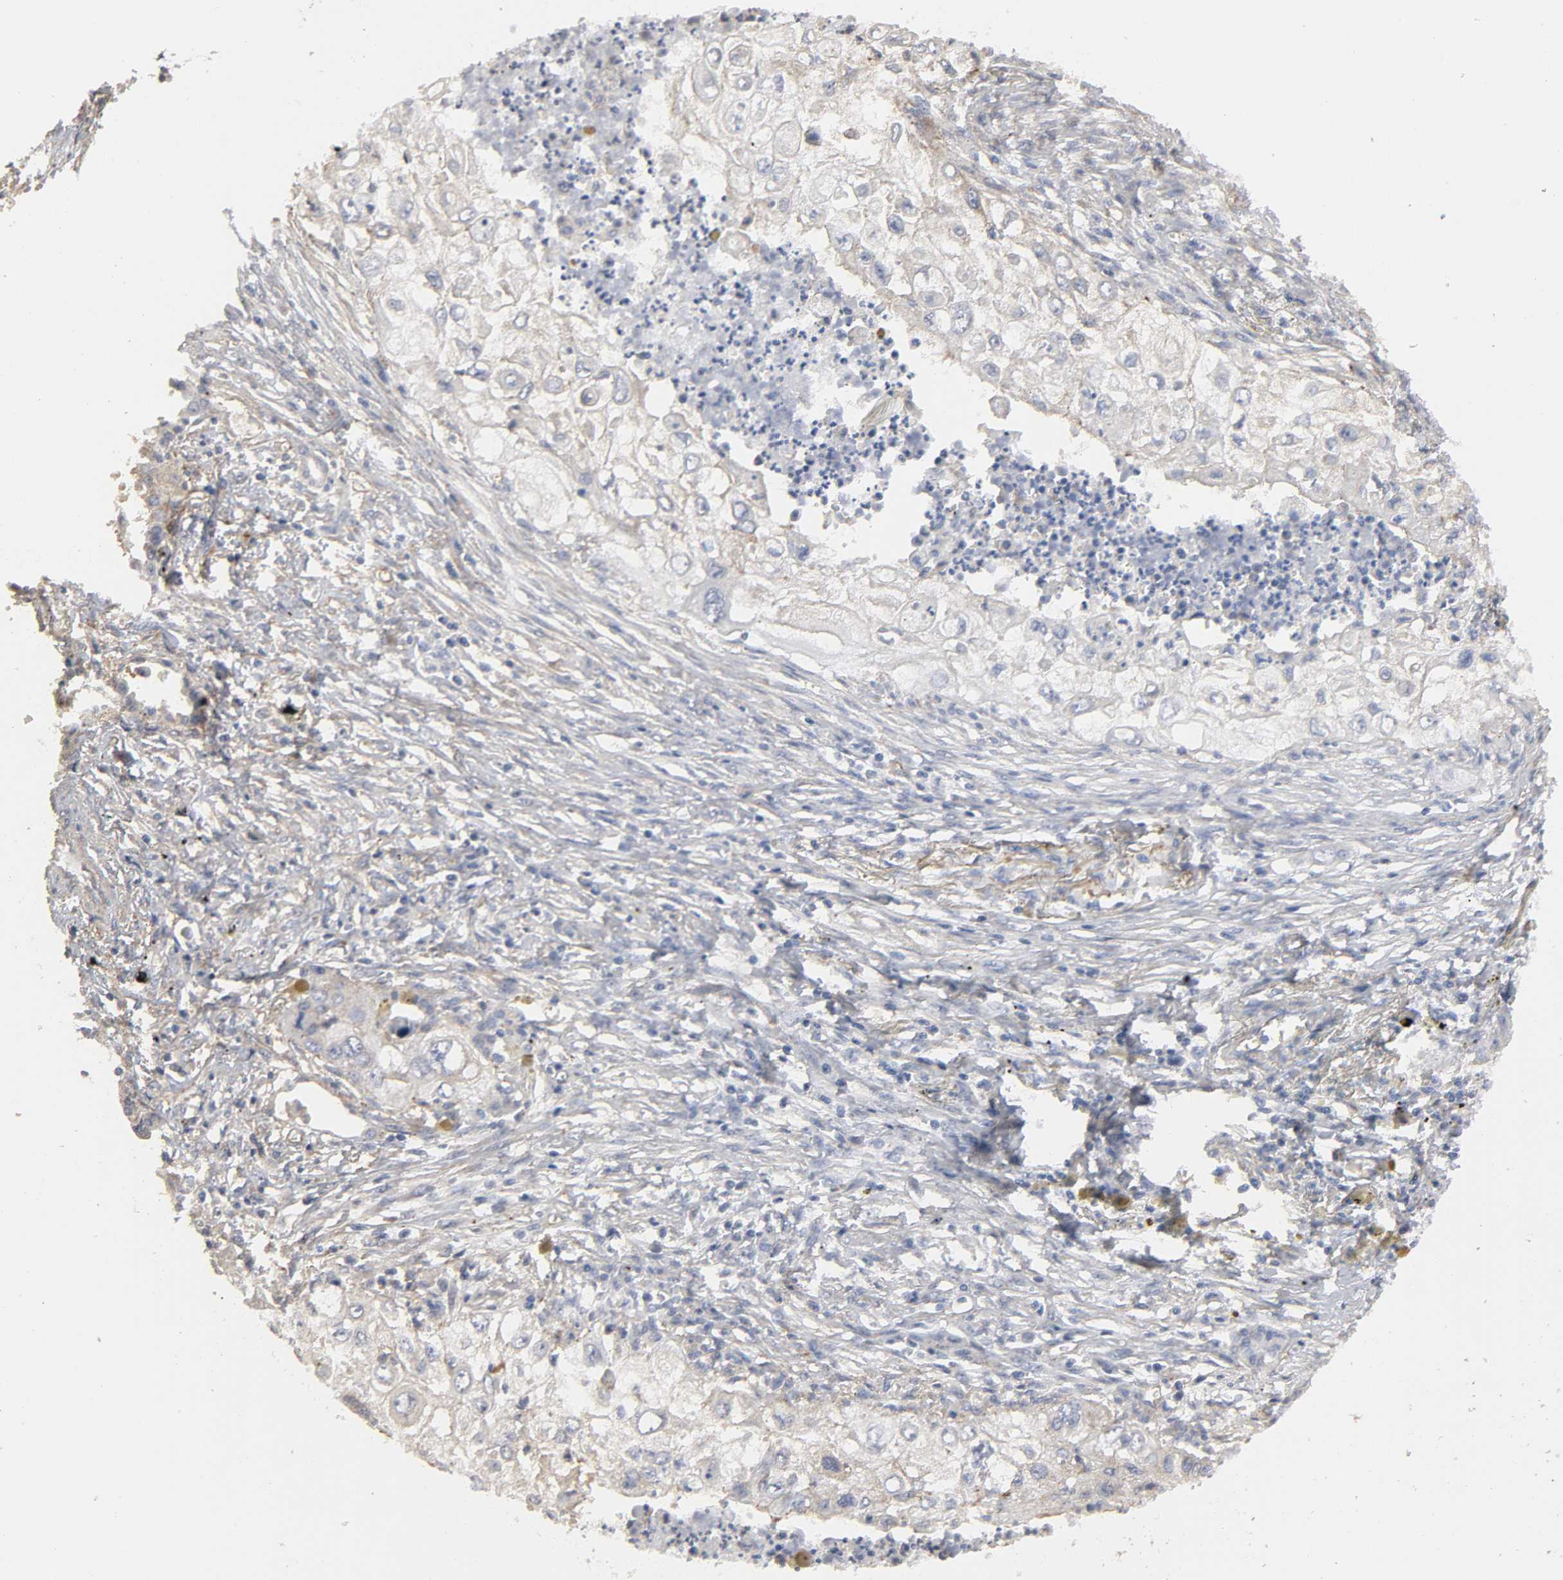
{"staining": {"intensity": "moderate", "quantity": "<25%", "location": "cytoplasmic/membranous"}, "tissue": "lung cancer", "cell_type": "Tumor cells", "image_type": "cancer", "snomed": [{"axis": "morphology", "description": "Squamous cell carcinoma, NOS"}, {"axis": "topography", "description": "Lung"}], "caption": "This is an image of IHC staining of squamous cell carcinoma (lung), which shows moderate staining in the cytoplasmic/membranous of tumor cells.", "gene": "SH3GLB1", "patient": {"sex": "male", "age": 71}}